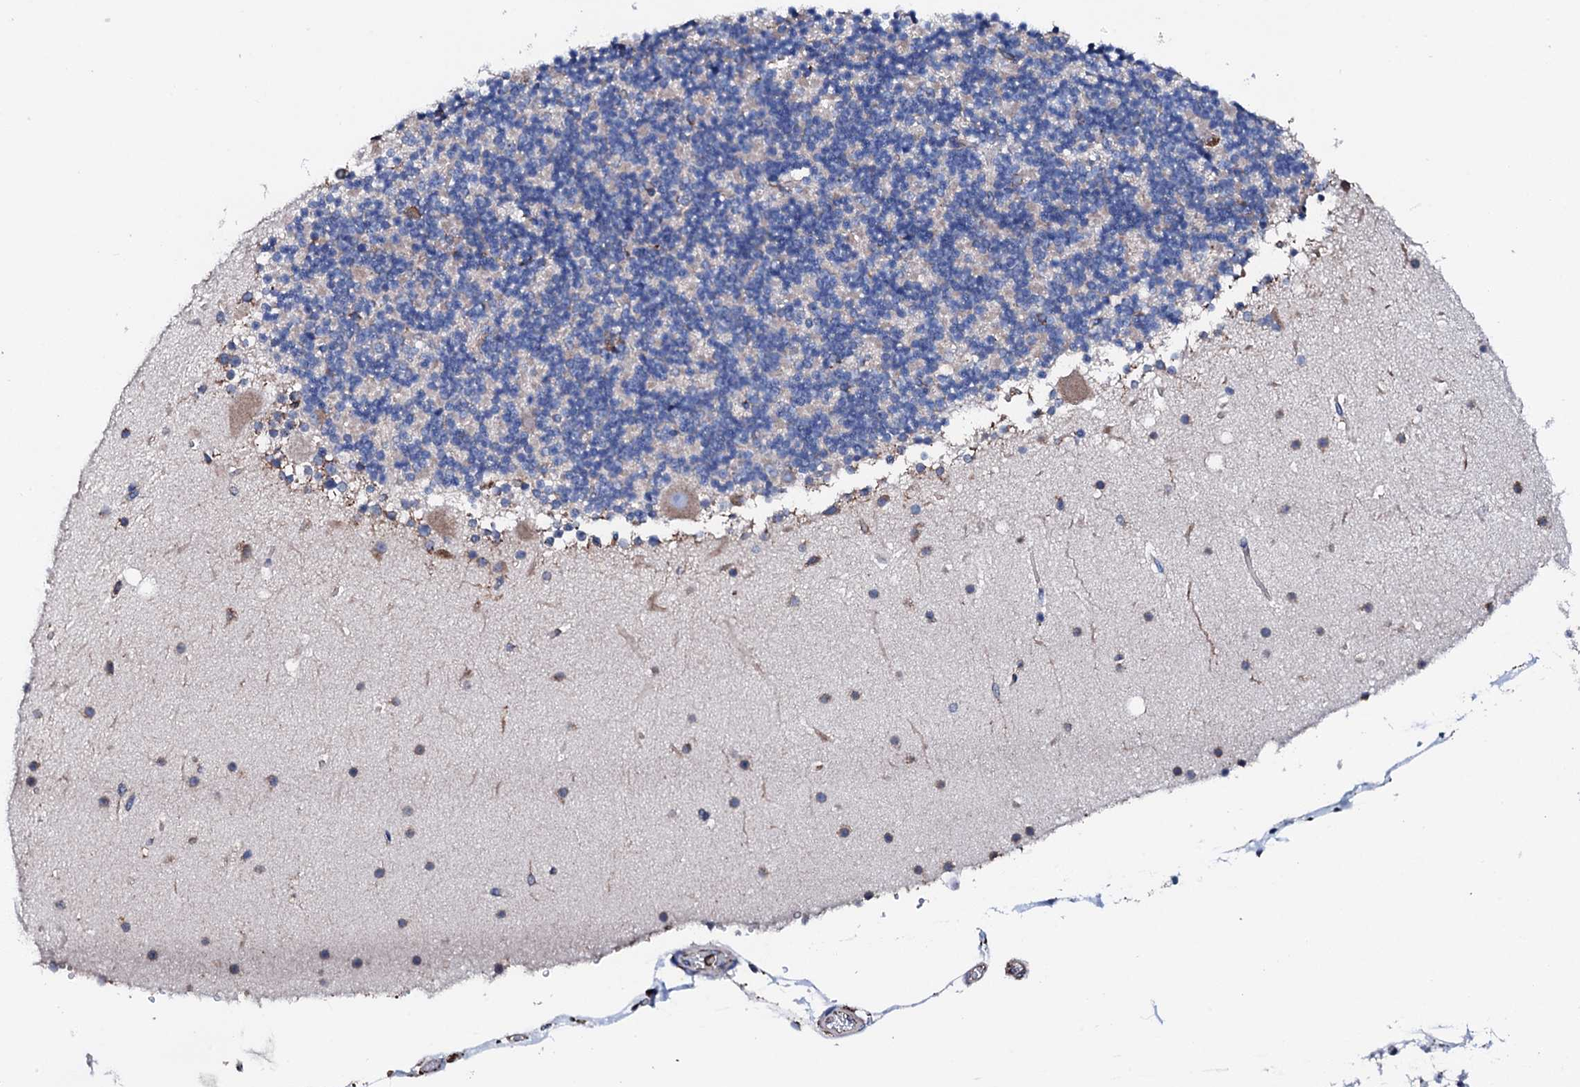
{"staining": {"intensity": "negative", "quantity": "none", "location": "none"}, "tissue": "cerebellum", "cell_type": "Cells in granular layer", "image_type": "normal", "snomed": [{"axis": "morphology", "description": "Normal tissue, NOS"}, {"axis": "topography", "description": "Cerebellum"}], "caption": "Cerebellum was stained to show a protein in brown. There is no significant positivity in cells in granular layer.", "gene": "AMDHD1", "patient": {"sex": "male", "age": 57}}